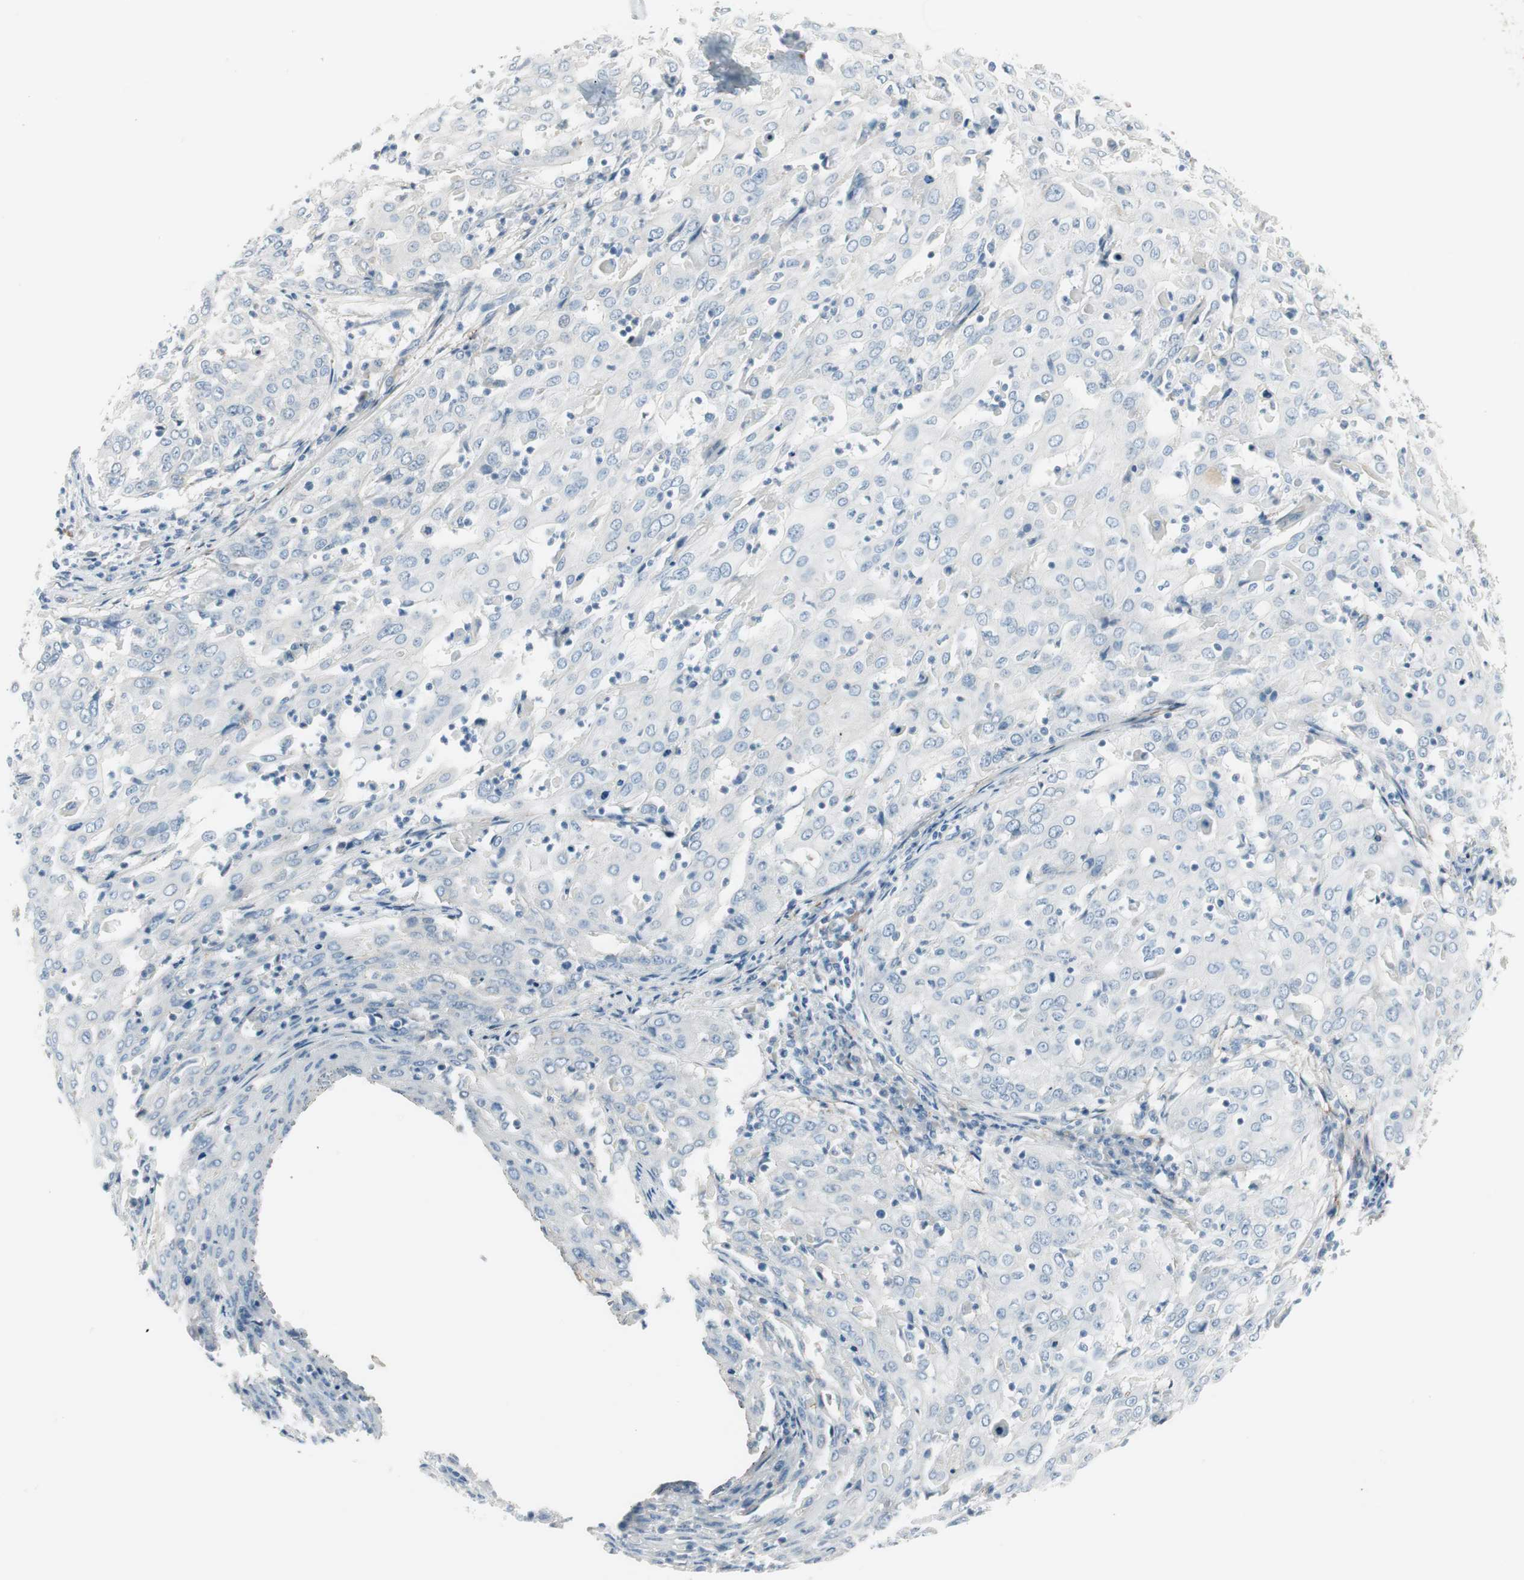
{"staining": {"intensity": "negative", "quantity": "none", "location": "none"}, "tissue": "cervical cancer", "cell_type": "Tumor cells", "image_type": "cancer", "snomed": [{"axis": "morphology", "description": "Squamous cell carcinoma, NOS"}, {"axis": "topography", "description": "Cervix"}], "caption": "The histopathology image exhibits no significant staining in tumor cells of squamous cell carcinoma (cervical).", "gene": "CACNA2D1", "patient": {"sex": "female", "age": 39}}